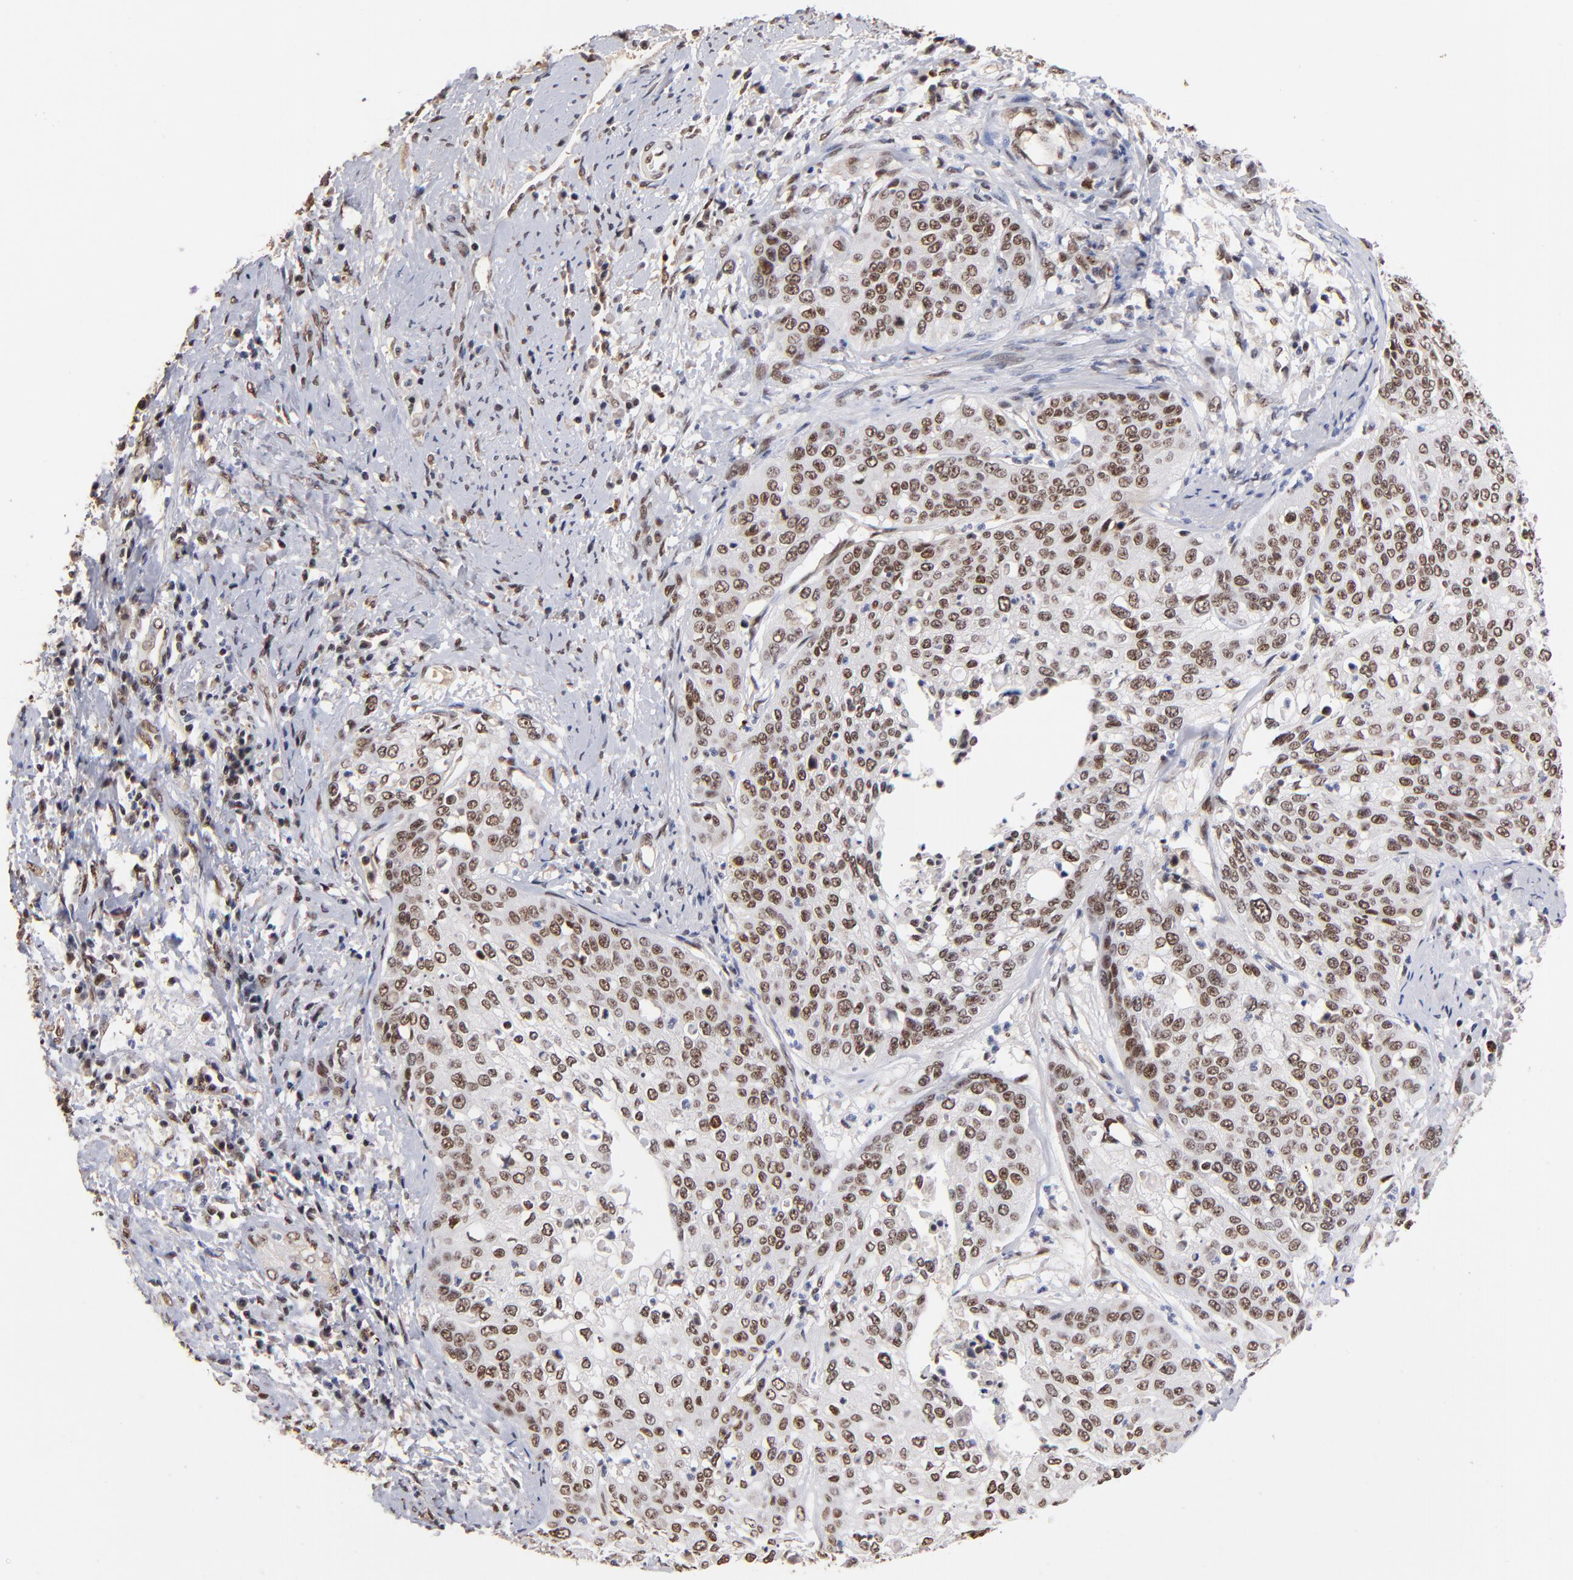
{"staining": {"intensity": "strong", "quantity": ">75%", "location": "cytoplasmic/membranous,nuclear"}, "tissue": "cervical cancer", "cell_type": "Tumor cells", "image_type": "cancer", "snomed": [{"axis": "morphology", "description": "Squamous cell carcinoma, NOS"}, {"axis": "topography", "description": "Cervix"}], "caption": "Squamous cell carcinoma (cervical) stained with a protein marker shows strong staining in tumor cells.", "gene": "ZNF146", "patient": {"sex": "female", "age": 41}}